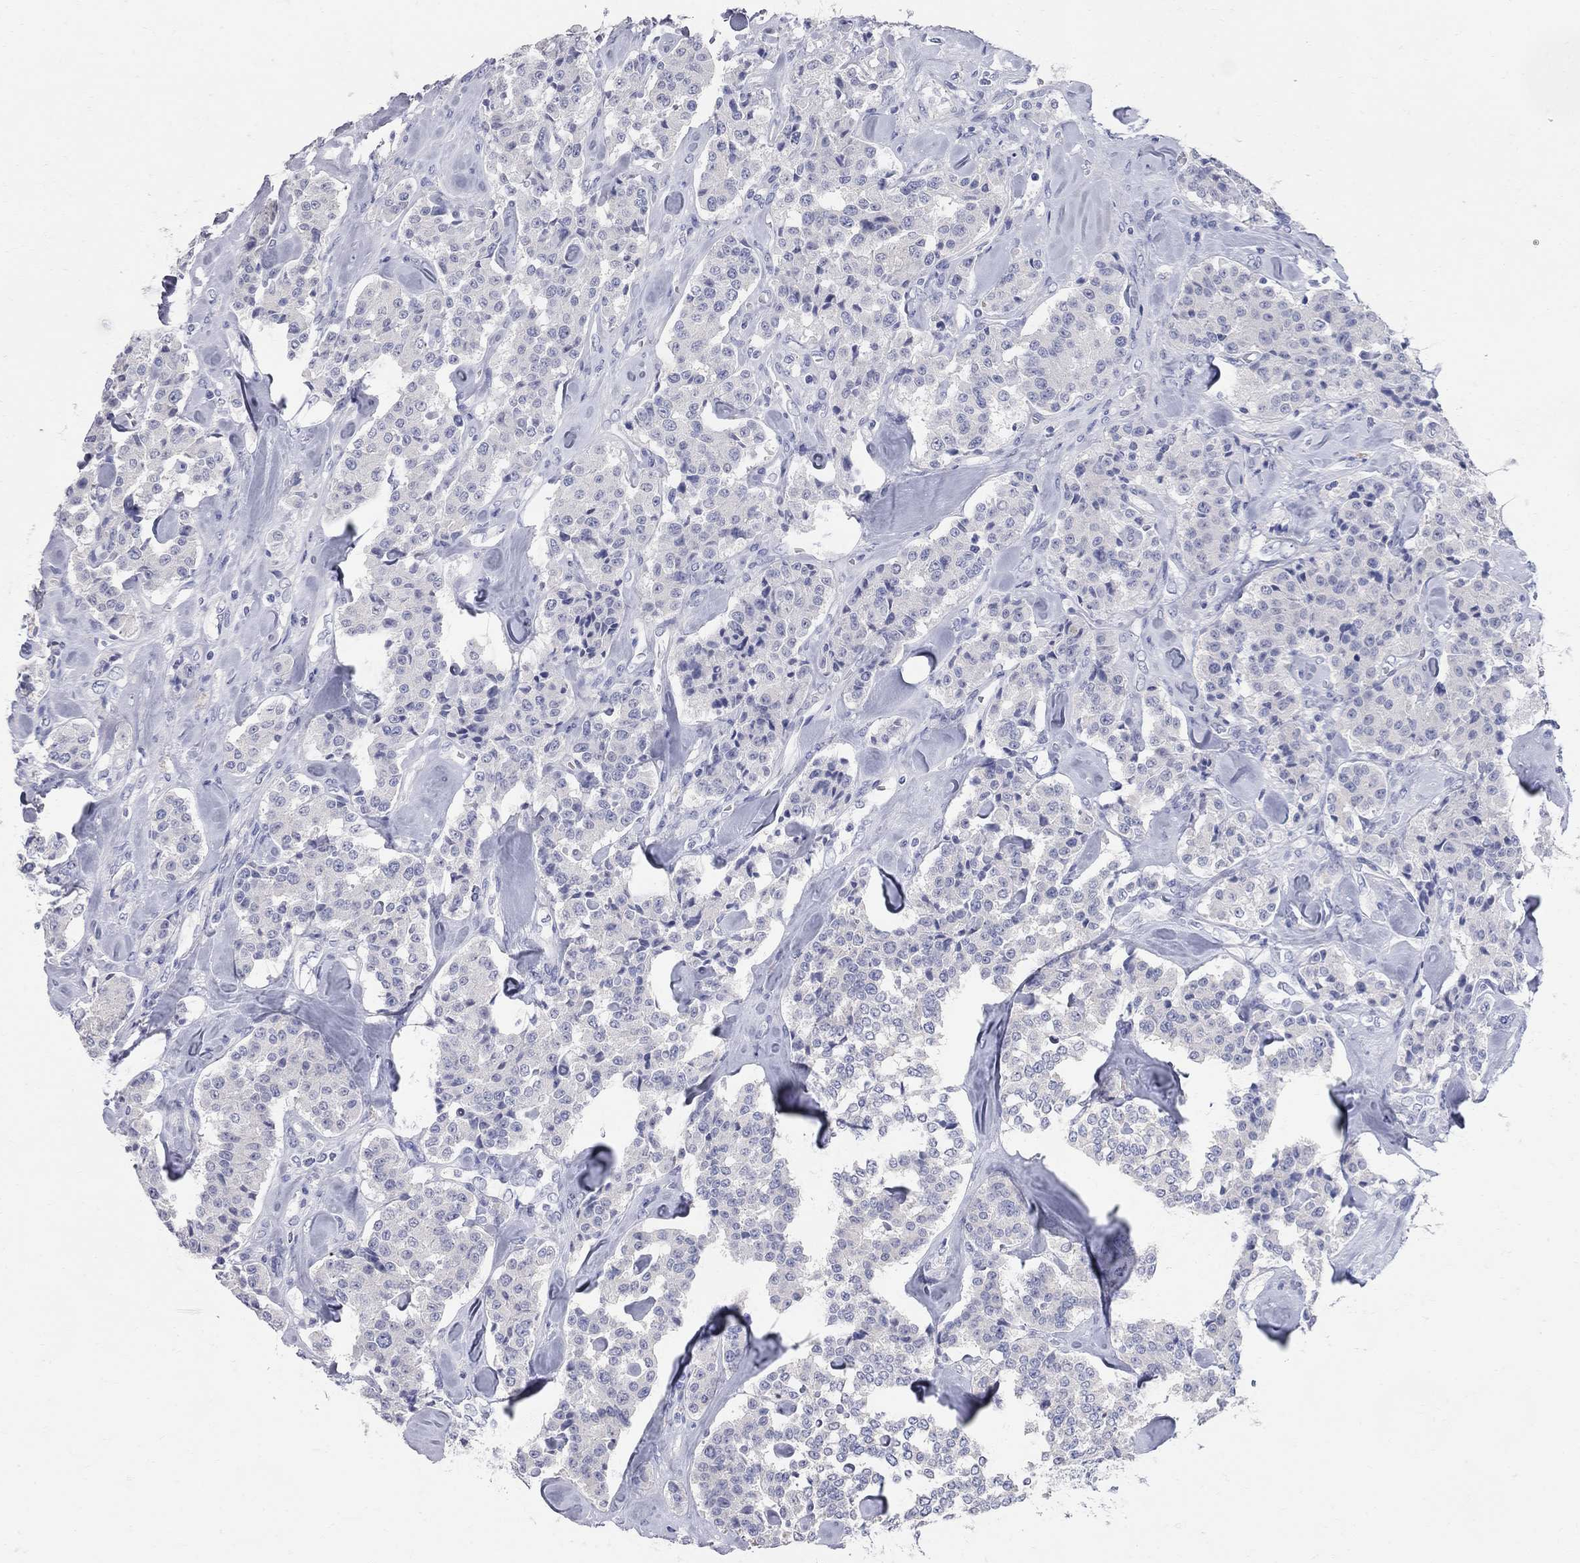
{"staining": {"intensity": "negative", "quantity": "none", "location": "none"}, "tissue": "carcinoid", "cell_type": "Tumor cells", "image_type": "cancer", "snomed": [{"axis": "morphology", "description": "Carcinoid, malignant, NOS"}, {"axis": "topography", "description": "Pancreas"}], "caption": "Protein analysis of carcinoid (malignant) exhibits no significant positivity in tumor cells. (DAB immunohistochemistry (IHC), high magnification).", "gene": "AOX1", "patient": {"sex": "male", "age": 41}}